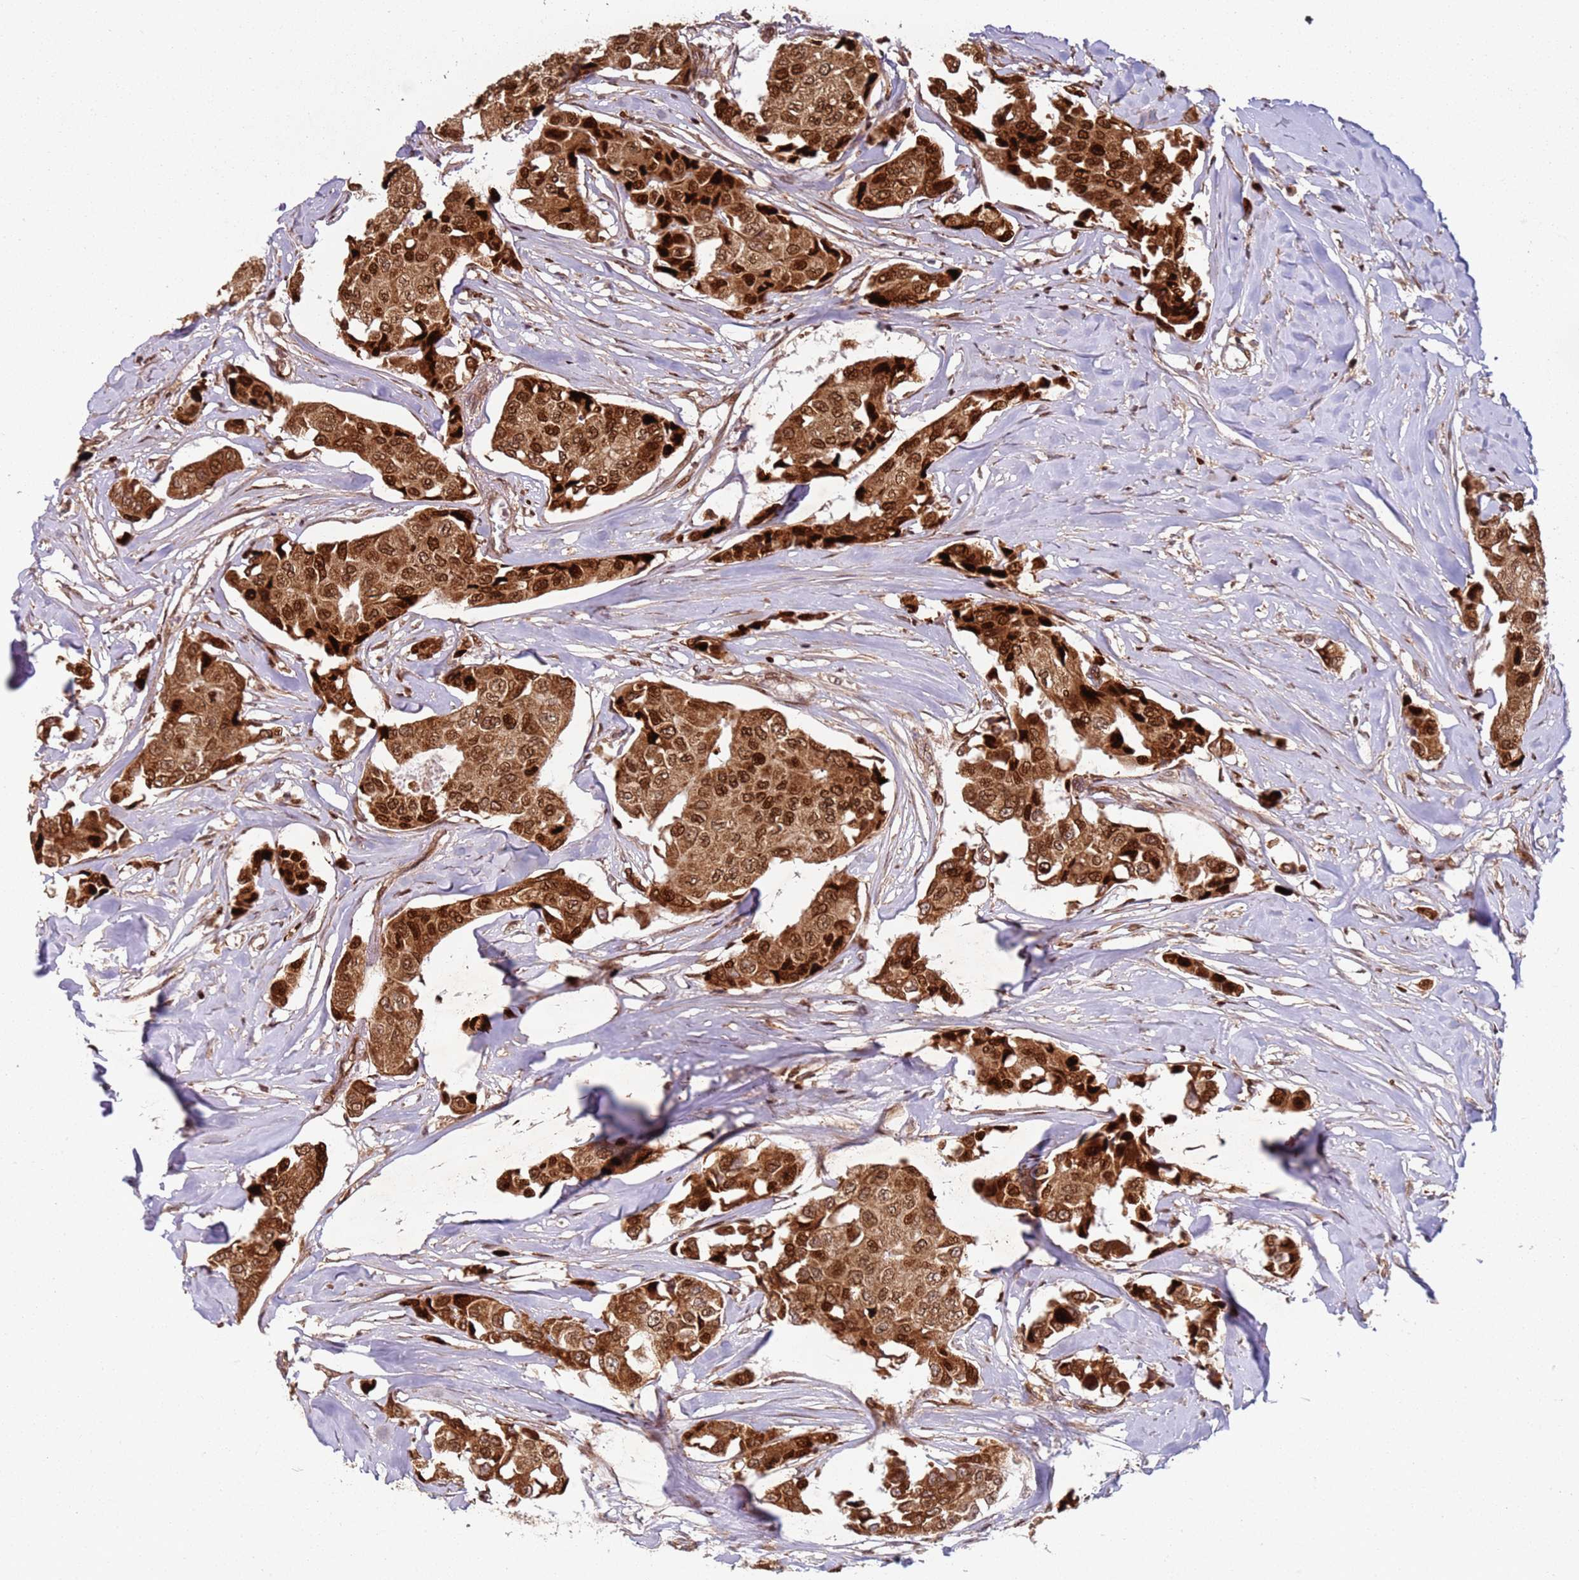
{"staining": {"intensity": "strong", "quantity": ">75%", "location": "cytoplasmic/membranous,nuclear"}, "tissue": "breast cancer", "cell_type": "Tumor cells", "image_type": "cancer", "snomed": [{"axis": "morphology", "description": "Duct carcinoma"}, {"axis": "topography", "description": "Breast"}], "caption": "This histopathology image shows breast invasive ductal carcinoma stained with immunohistochemistry to label a protein in brown. The cytoplasmic/membranous and nuclear of tumor cells show strong positivity for the protein. Nuclei are counter-stained blue.", "gene": "HNRNPLL", "patient": {"sex": "female", "age": 80}}